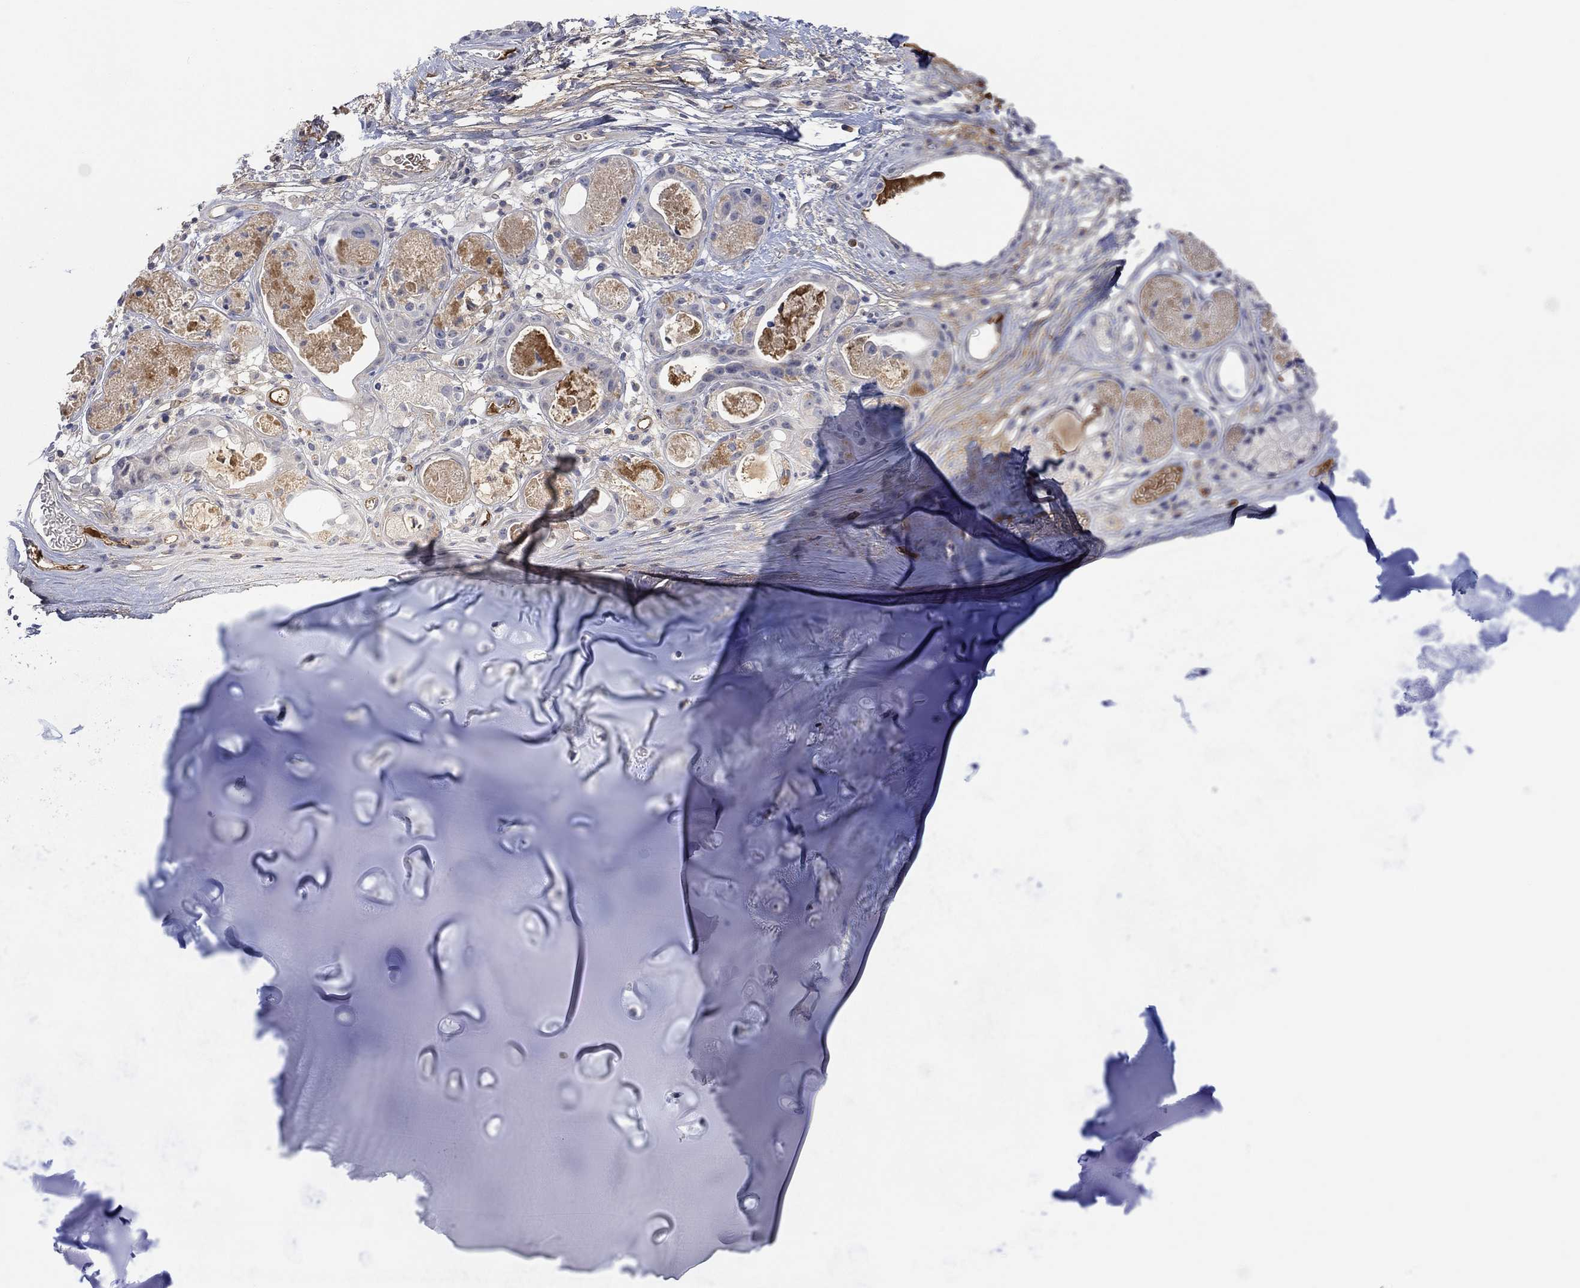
{"staining": {"intensity": "negative", "quantity": "none", "location": "none"}, "tissue": "soft tissue", "cell_type": "Chondrocytes", "image_type": "normal", "snomed": [{"axis": "morphology", "description": "Normal tissue, NOS"}, {"axis": "topography", "description": "Cartilage tissue"}], "caption": "IHC micrograph of normal soft tissue stained for a protein (brown), which displays no staining in chondrocytes.", "gene": "MSTN", "patient": {"sex": "male", "age": 81}}